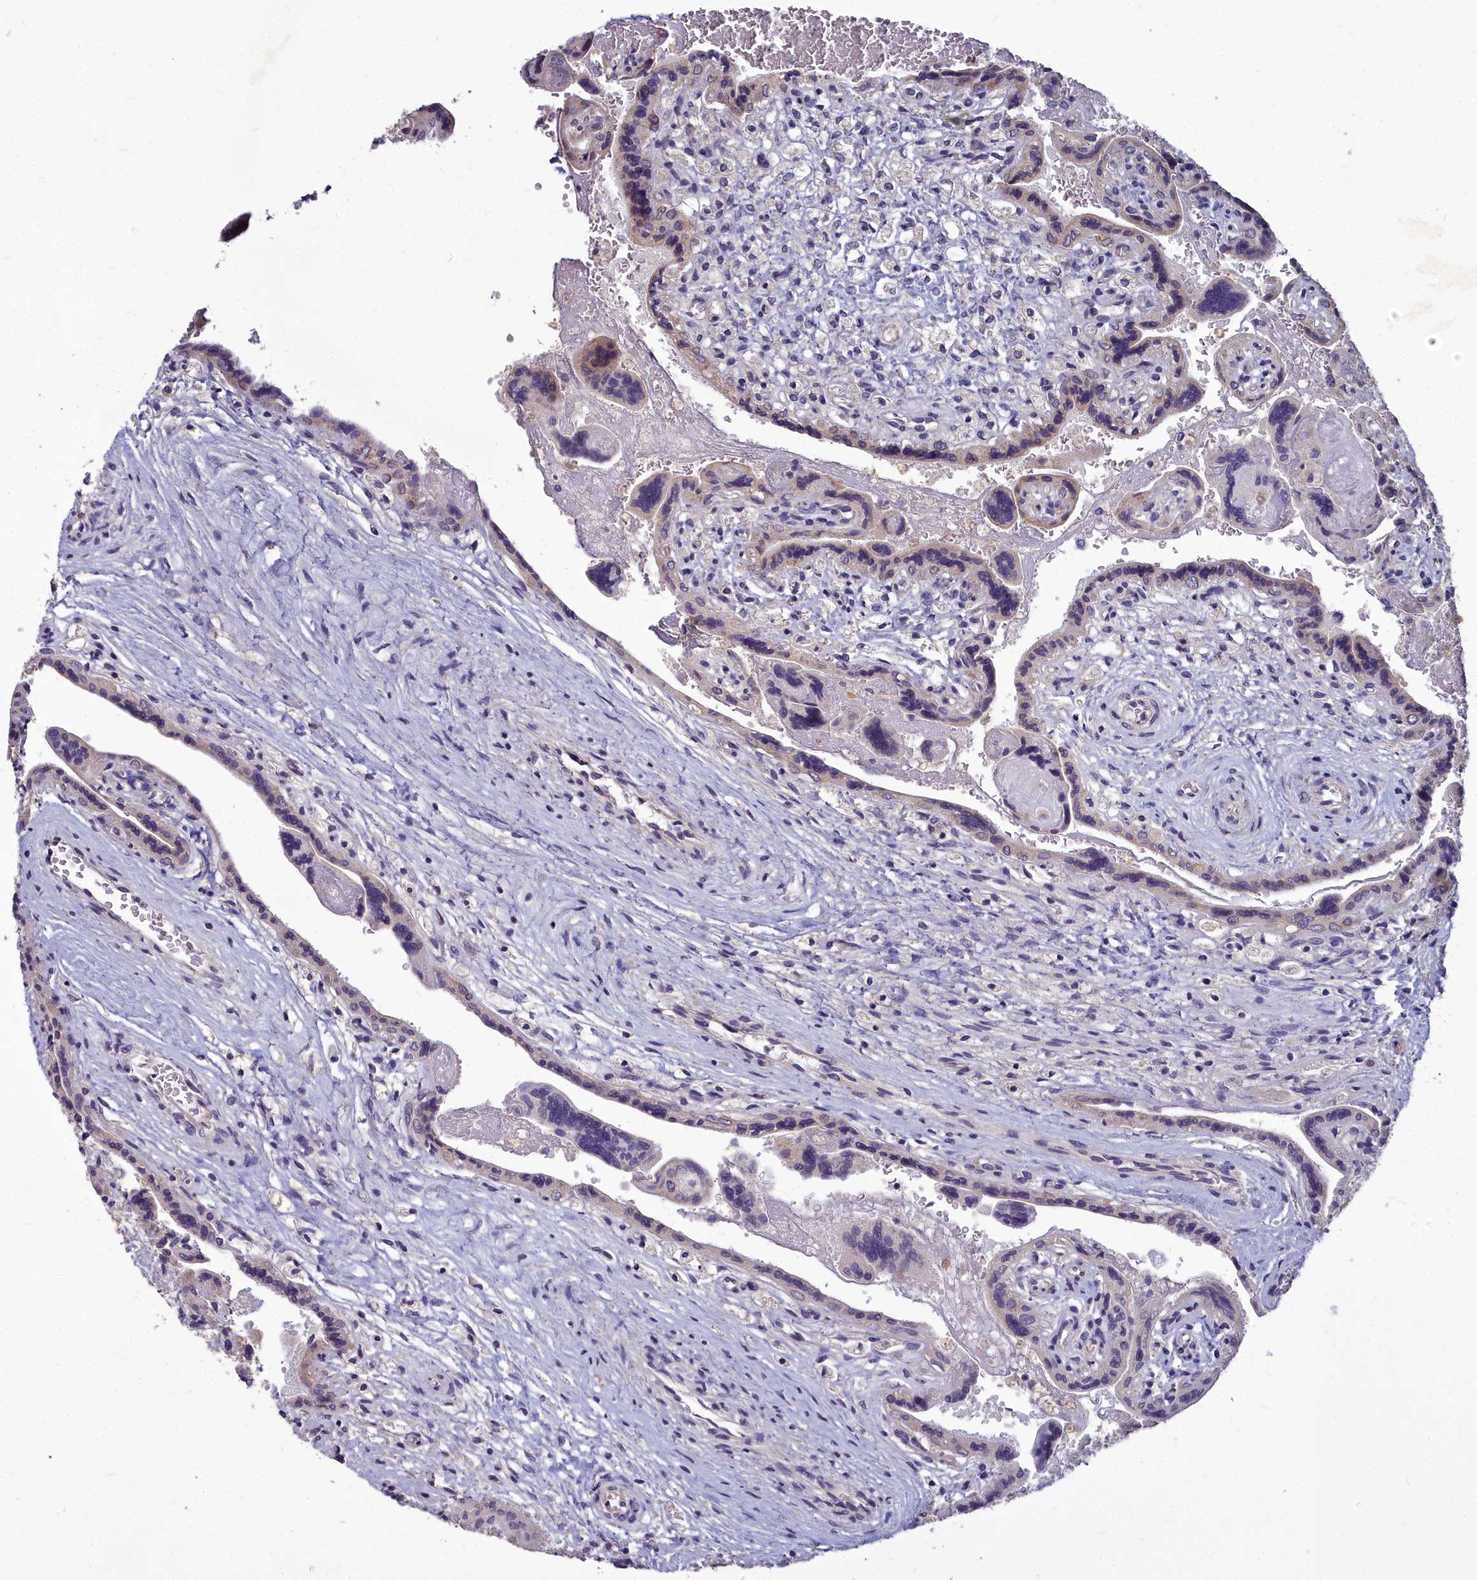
{"staining": {"intensity": "weak", "quantity": "25%-75%", "location": "cytoplasmic/membranous"}, "tissue": "placenta", "cell_type": "Trophoblastic cells", "image_type": "normal", "snomed": [{"axis": "morphology", "description": "Normal tissue, NOS"}, {"axis": "topography", "description": "Placenta"}], "caption": "Placenta stained with a protein marker demonstrates weak staining in trophoblastic cells.", "gene": "COX20", "patient": {"sex": "female", "age": 37}}